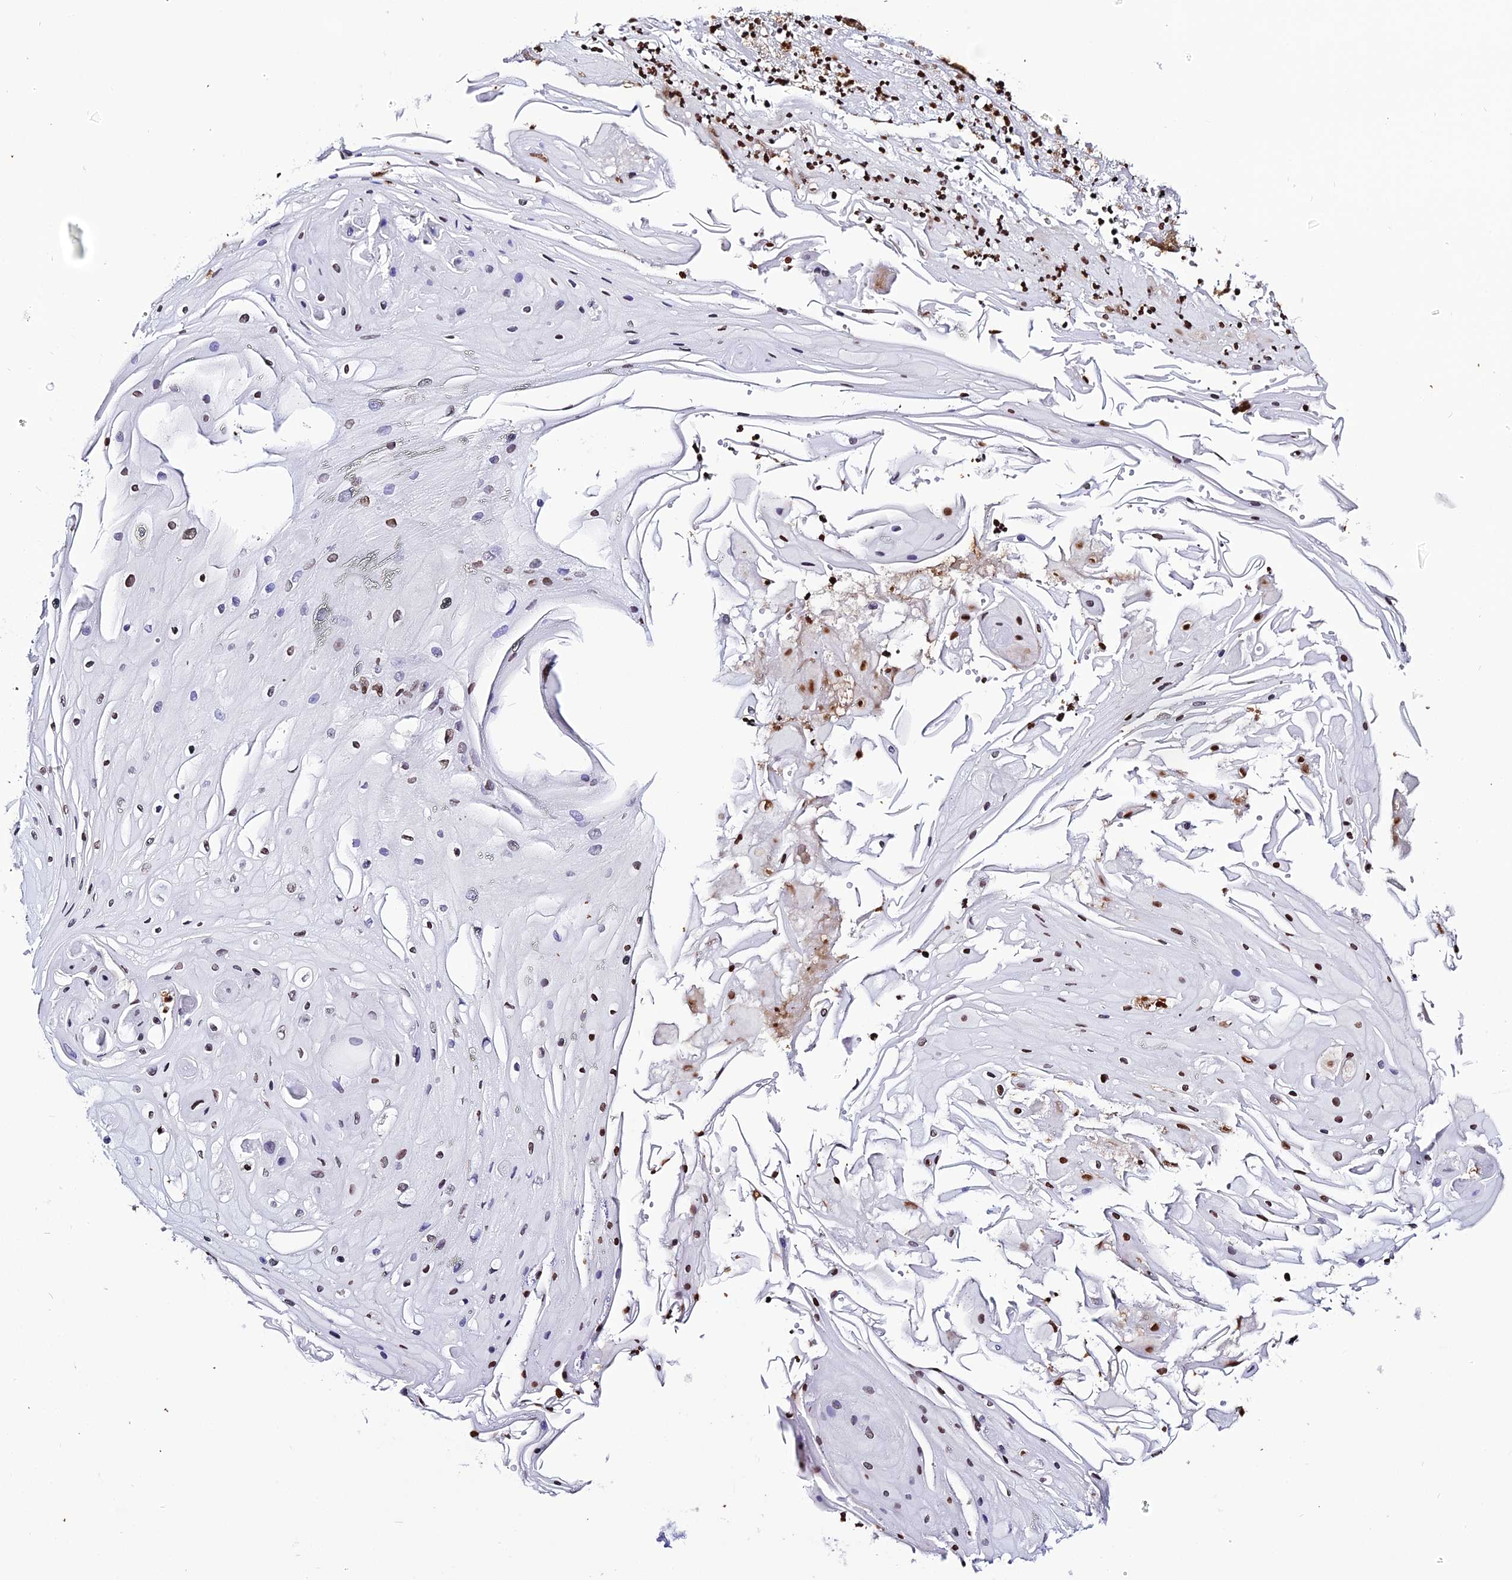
{"staining": {"intensity": "weak", "quantity": "25%-75%", "location": "nuclear"}, "tissue": "skin cancer", "cell_type": "Tumor cells", "image_type": "cancer", "snomed": [{"axis": "morphology", "description": "Squamous cell carcinoma, NOS"}, {"axis": "topography", "description": "Skin"}], "caption": "Tumor cells exhibit weak nuclear positivity in about 25%-75% of cells in skin squamous cell carcinoma. (DAB IHC with brightfield microscopy, high magnification).", "gene": "MACROH2A2", "patient": {"sex": "male", "age": 70}}